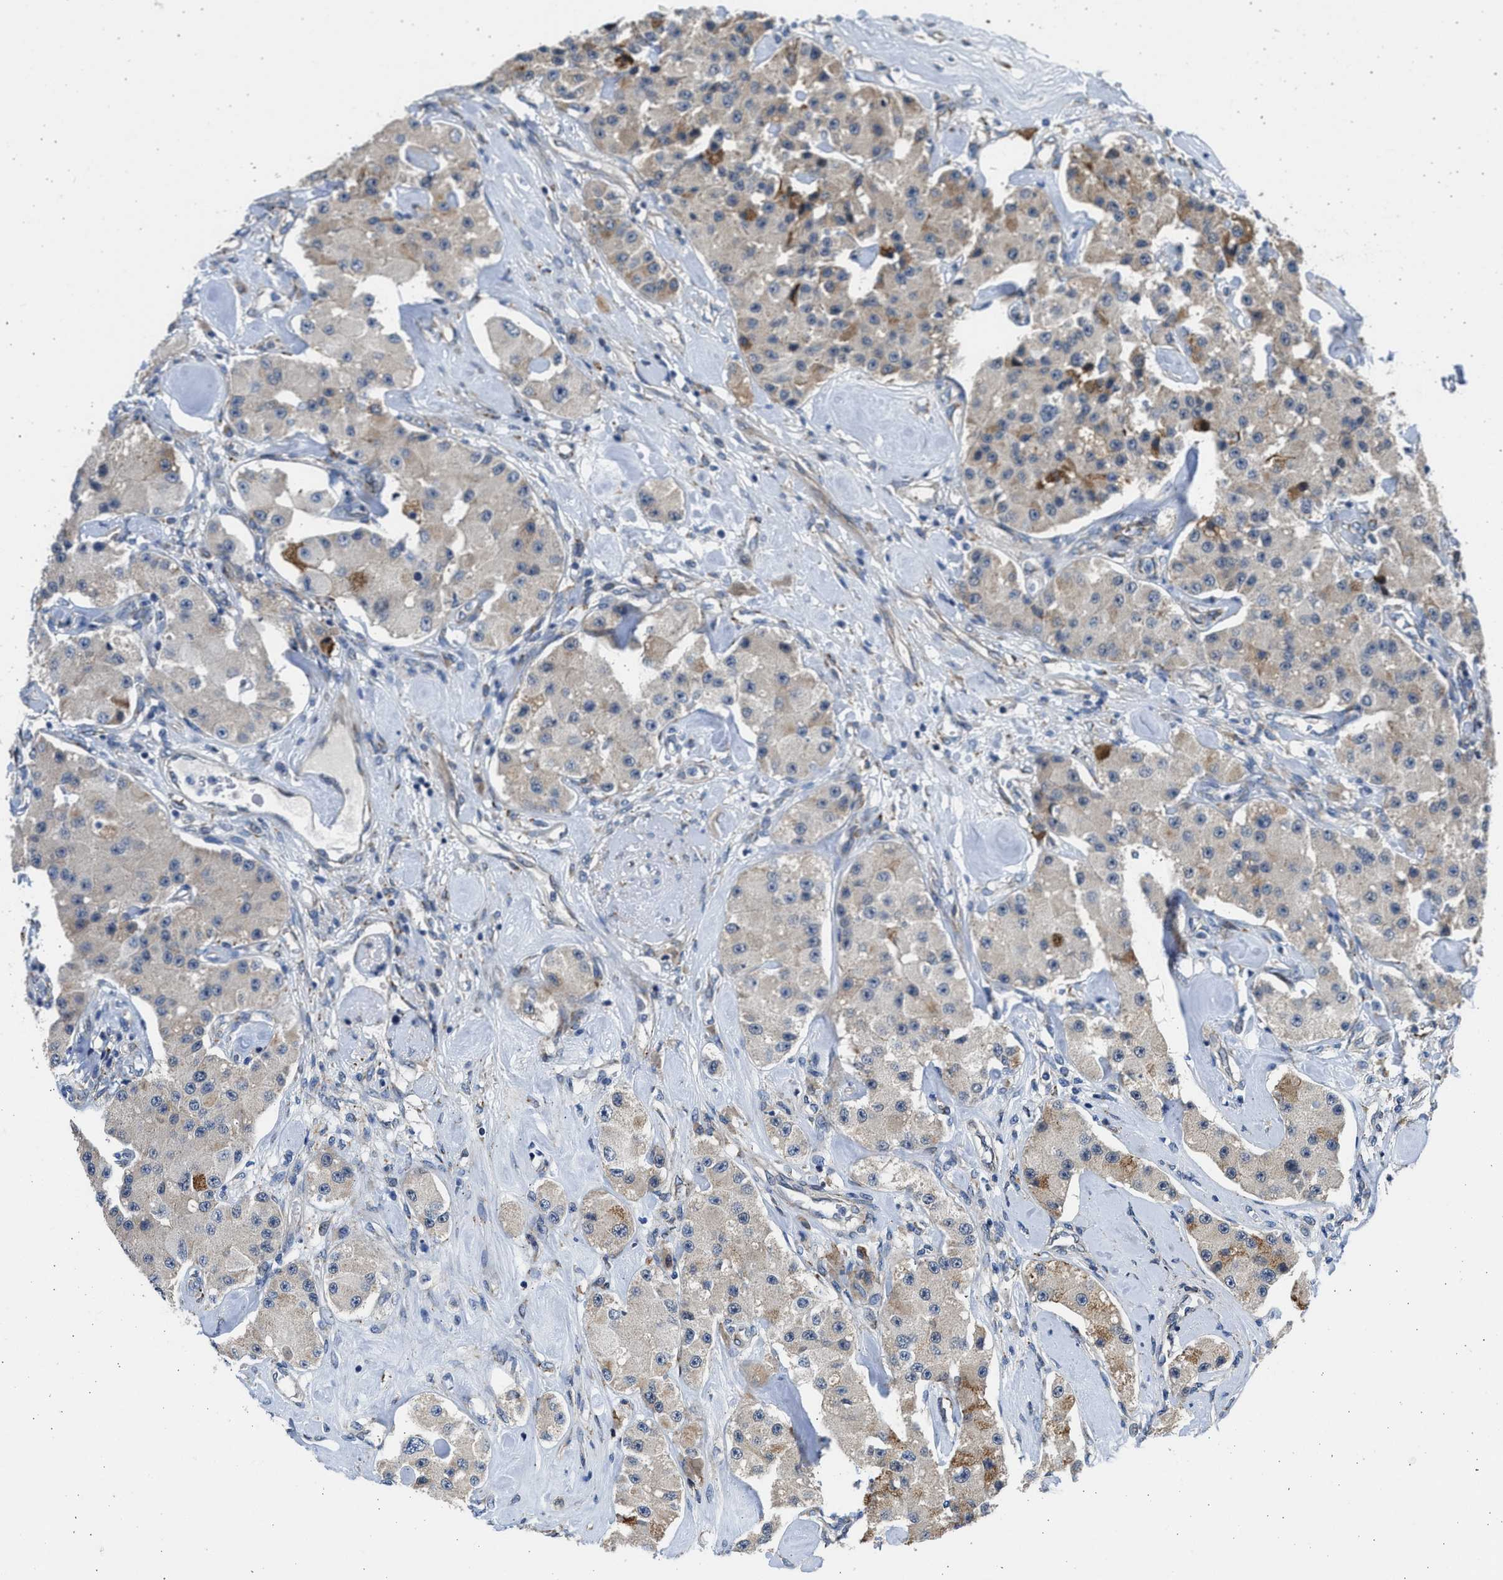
{"staining": {"intensity": "moderate", "quantity": "<25%", "location": "cytoplasmic/membranous"}, "tissue": "carcinoid", "cell_type": "Tumor cells", "image_type": "cancer", "snomed": [{"axis": "morphology", "description": "Carcinoid, malignant, NOS"}, {"axis": "topography", "description": "Pancreas"}], "caption": "A low amount of moderate cytoplasmic/membranous expression is seen in approximately <25% of tumor cells in malignant carcinoid tissue.", "gene": "PLD2", "patient": {"sex": "male", "age": 41}}